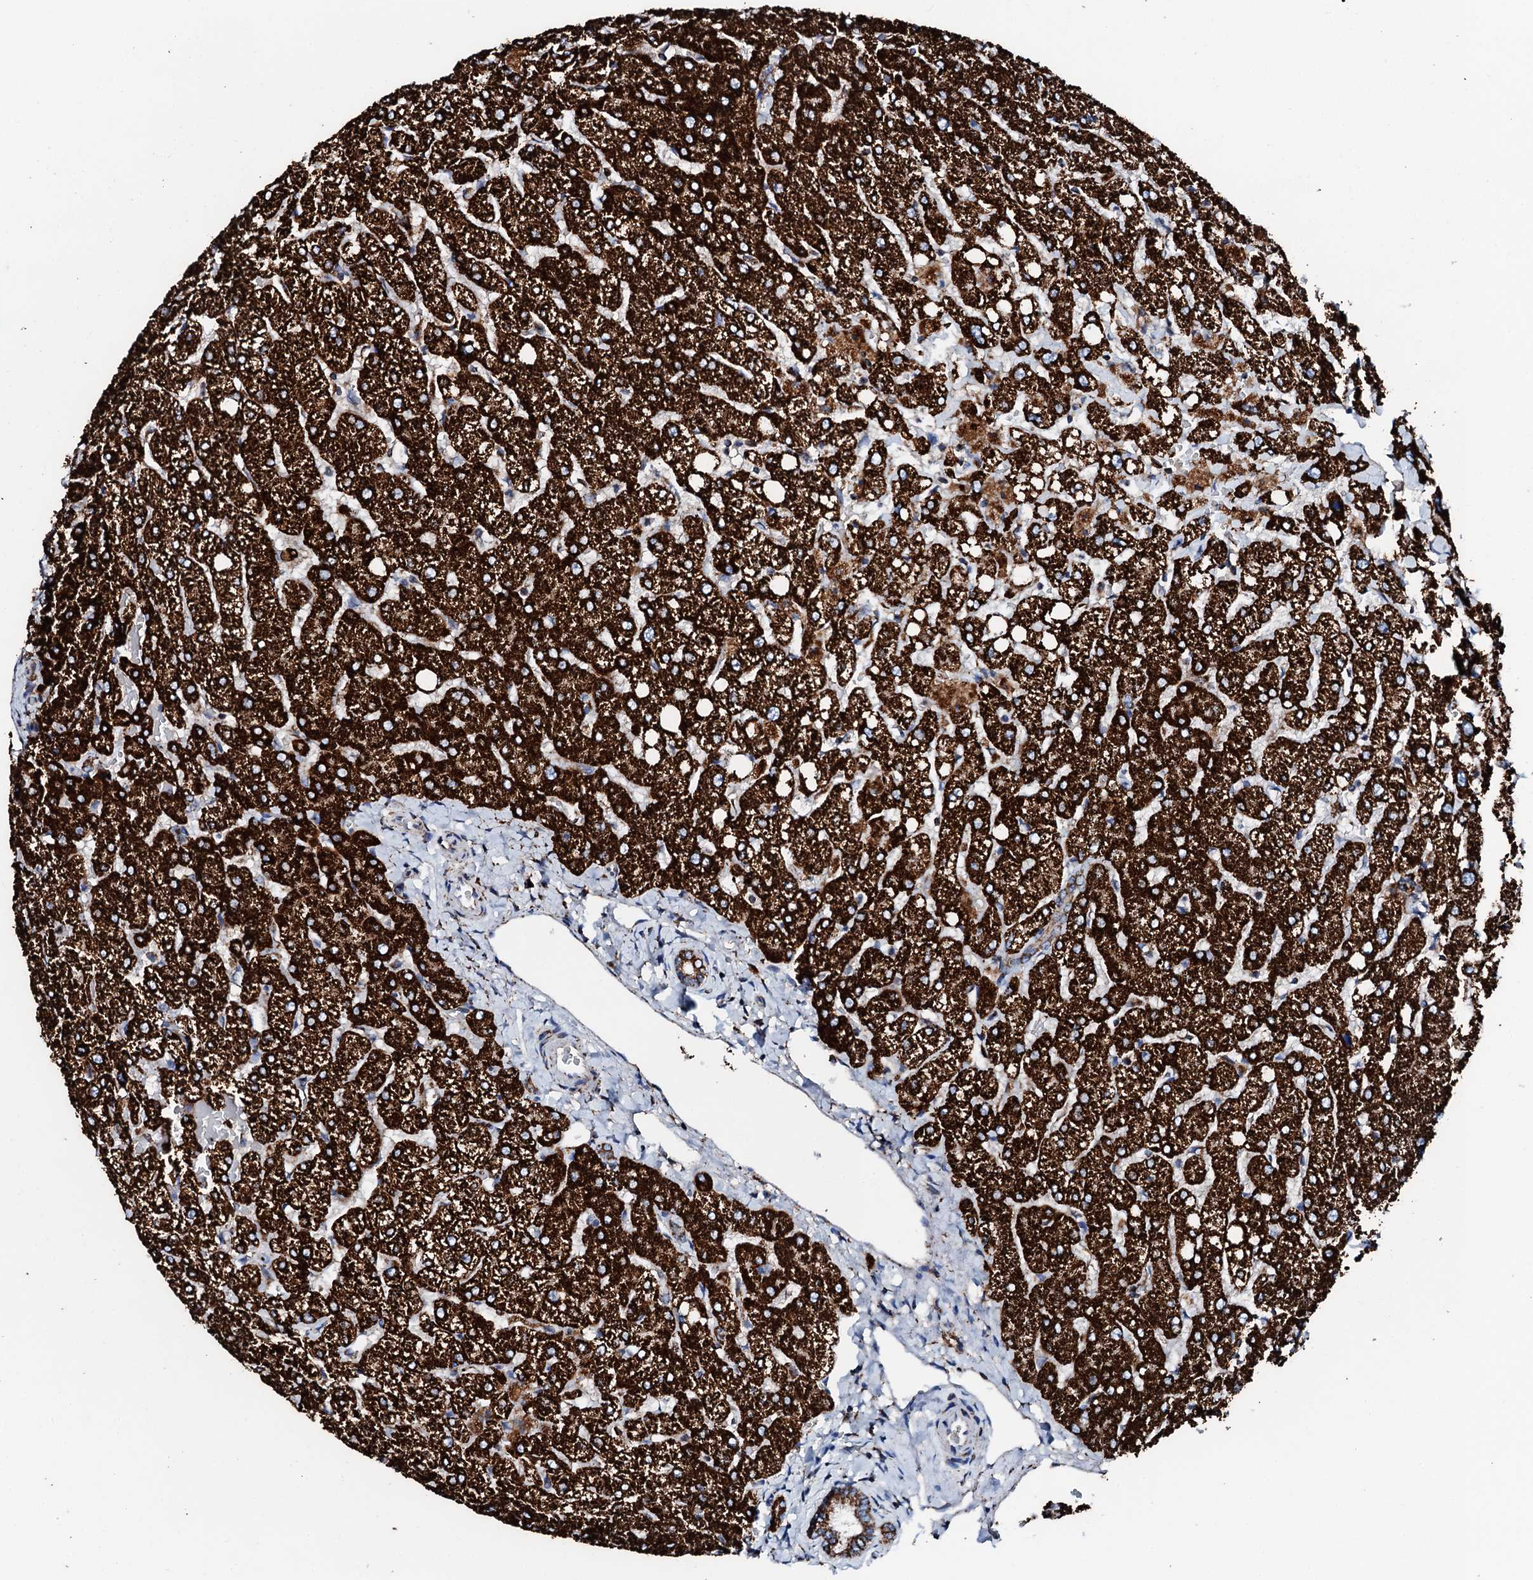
{"staining": {"intensity": "strong", "quantity": ">75%", "location": "cytoplasmic/membranous"}, "tissue": "liver", "cell_type": "Cholangiocytes", "image_type": "normal", "snomed": [{"axis": "morphology", "description": "Normal tissue, NOS"}, {"axis": "topography", "description": "Liver"}], "caption": "This is an image of immunohistochemistry (IHC) staining of normal liver, which shows strong staining in the cytoplasmic/membranous of cholangiocytes.", "gene": "HADH", "patient": {"sex": "female", "age": 54}}